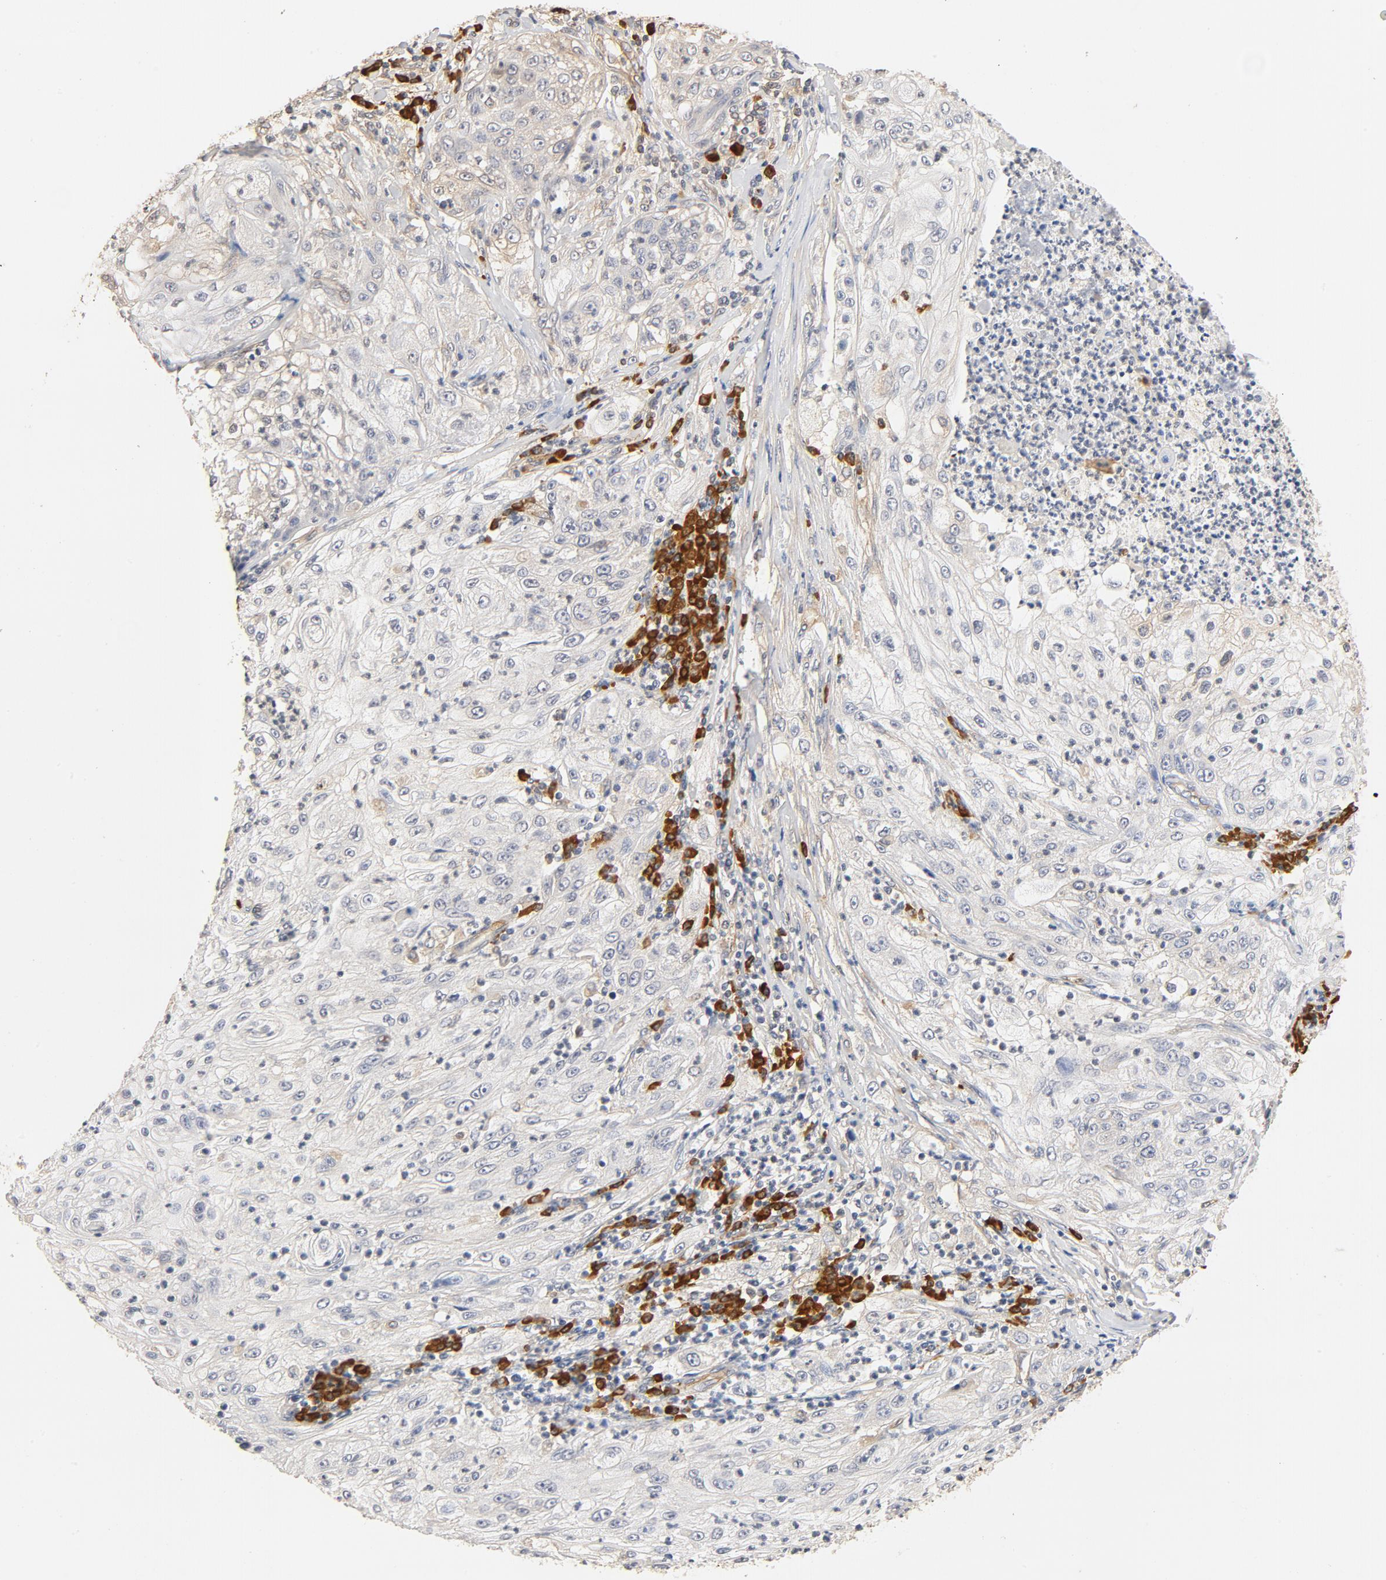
{"staining": {"intensity": "negative", "quantity": "none", "location": "none"}, "tissue": "lung cancer", "cell_type": "Tumor cells", "image_type": "cancer", "snomed": [{"axis": "morphology", "description": "Inflammation, NOS"}, {"axis": "morphology", "description": "Squamous cell carcinoma, NOS"}, {"axis": "topography", "description": "Lymph node"}, {"axis": "topography", "description": "Soft tissue"}, {"axis": "topography", "description": "Lung"}], "caption": "Human lung squamous cell carcinoma stained for a protein using IHC exhibits no staining in tumor cells.", "gene": "UBE2J1", "patient": {"sex": "male", "age": 66}}